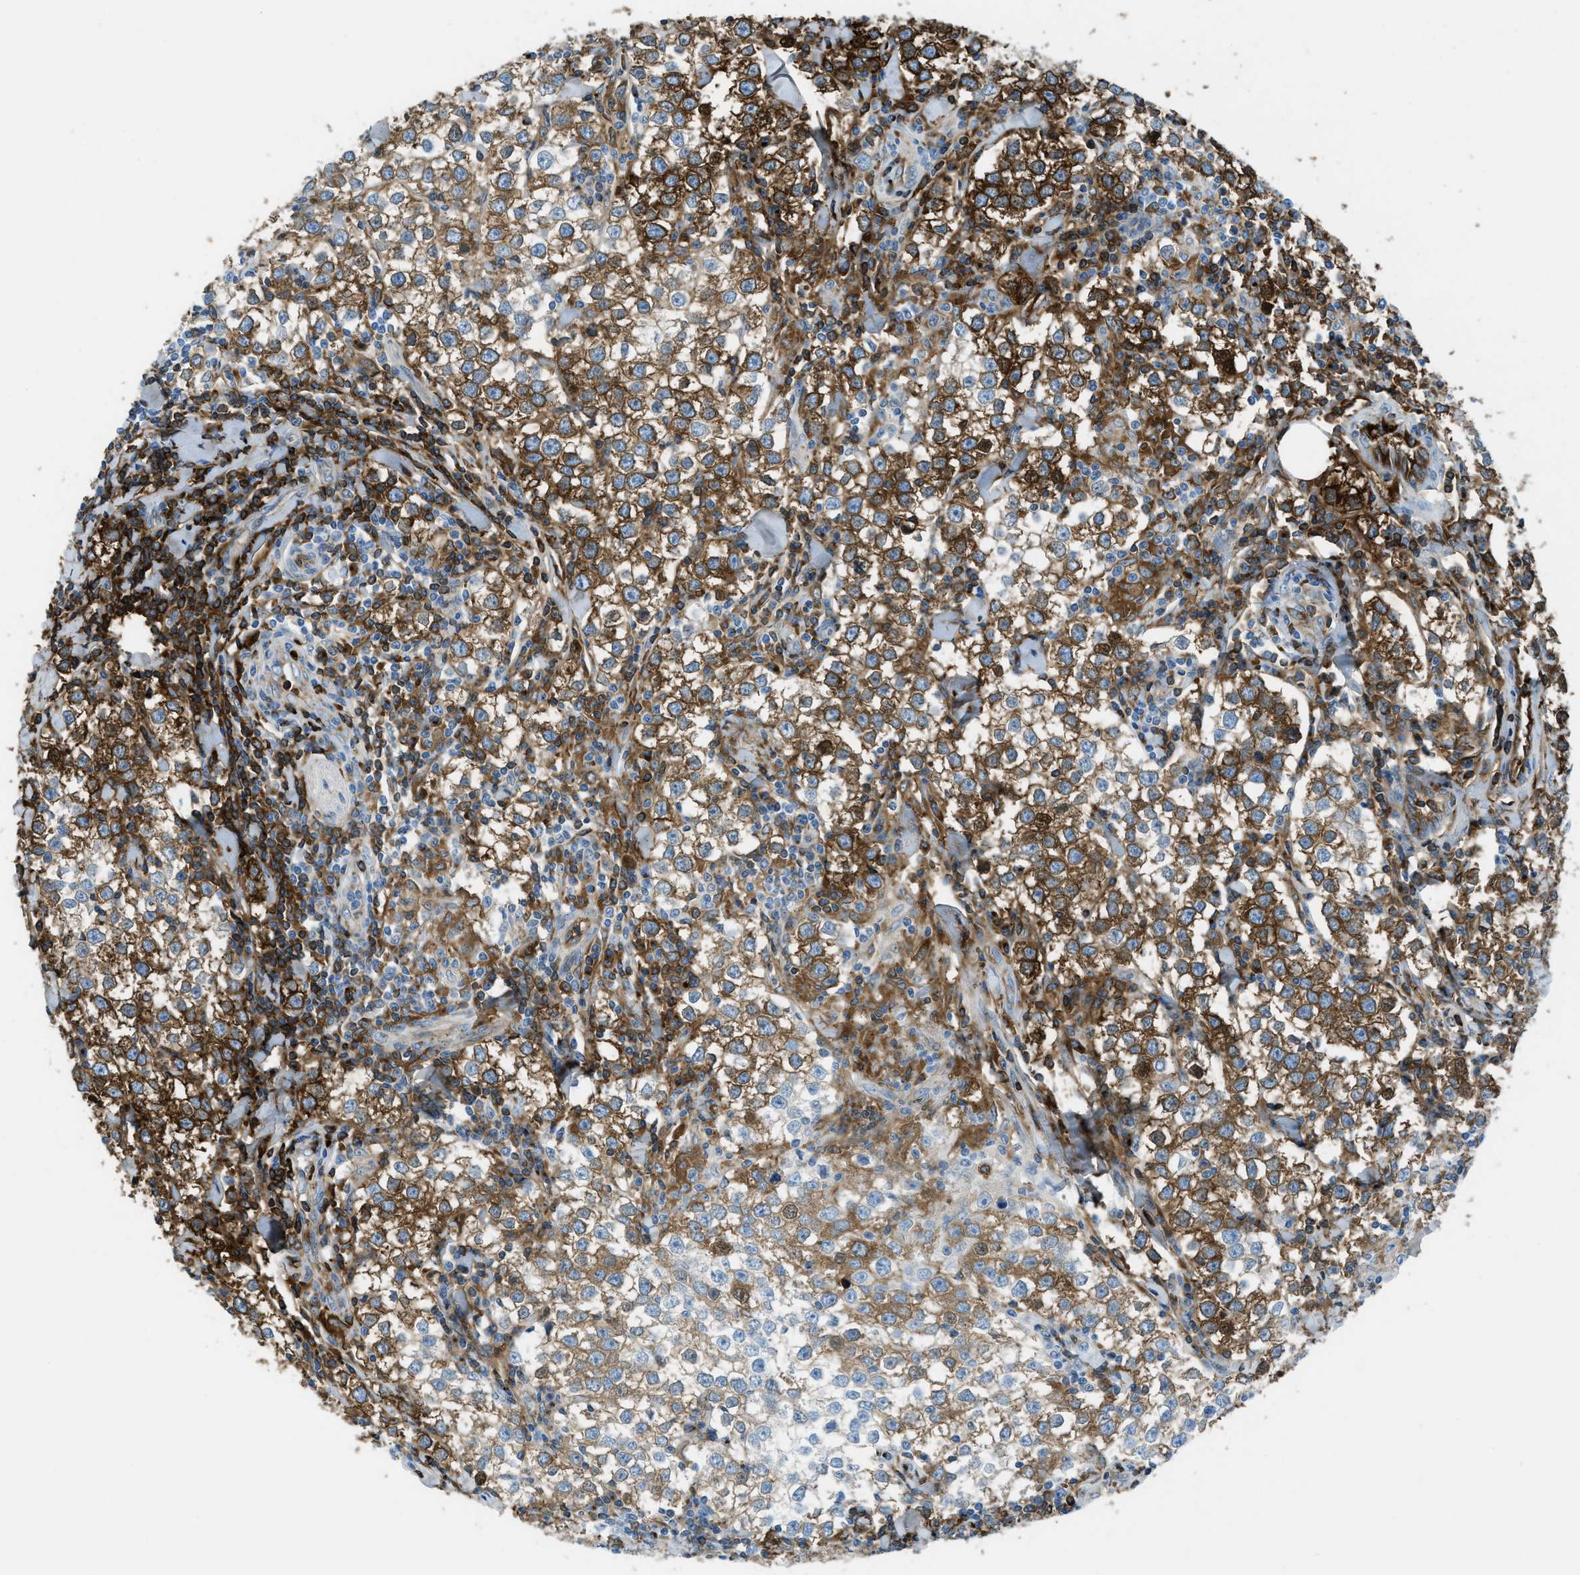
{"staining": {"intensity": "moderate", "quantity": ">75%", "location": "cytoplasmic/membranous"}, "tissue": "testis cancer", "cell_type": "Tumor cells", "image_type": "cancer", "snomed": [{"axis": "morphology", "description": "Seminoma, NOS"}, {"axis": "morphology", "description": "Carcinoma, Embryonal, NOS"}, {"axis": "topography", "description": "Testis"}], "caption": "Protein expression analysis of human testis cancer reveals moderate cytoplasmic/membranous positivity in about >75% of tumor cells.", "gene": "TRIM59", "patient": {"sex": "male", "age": 36}}